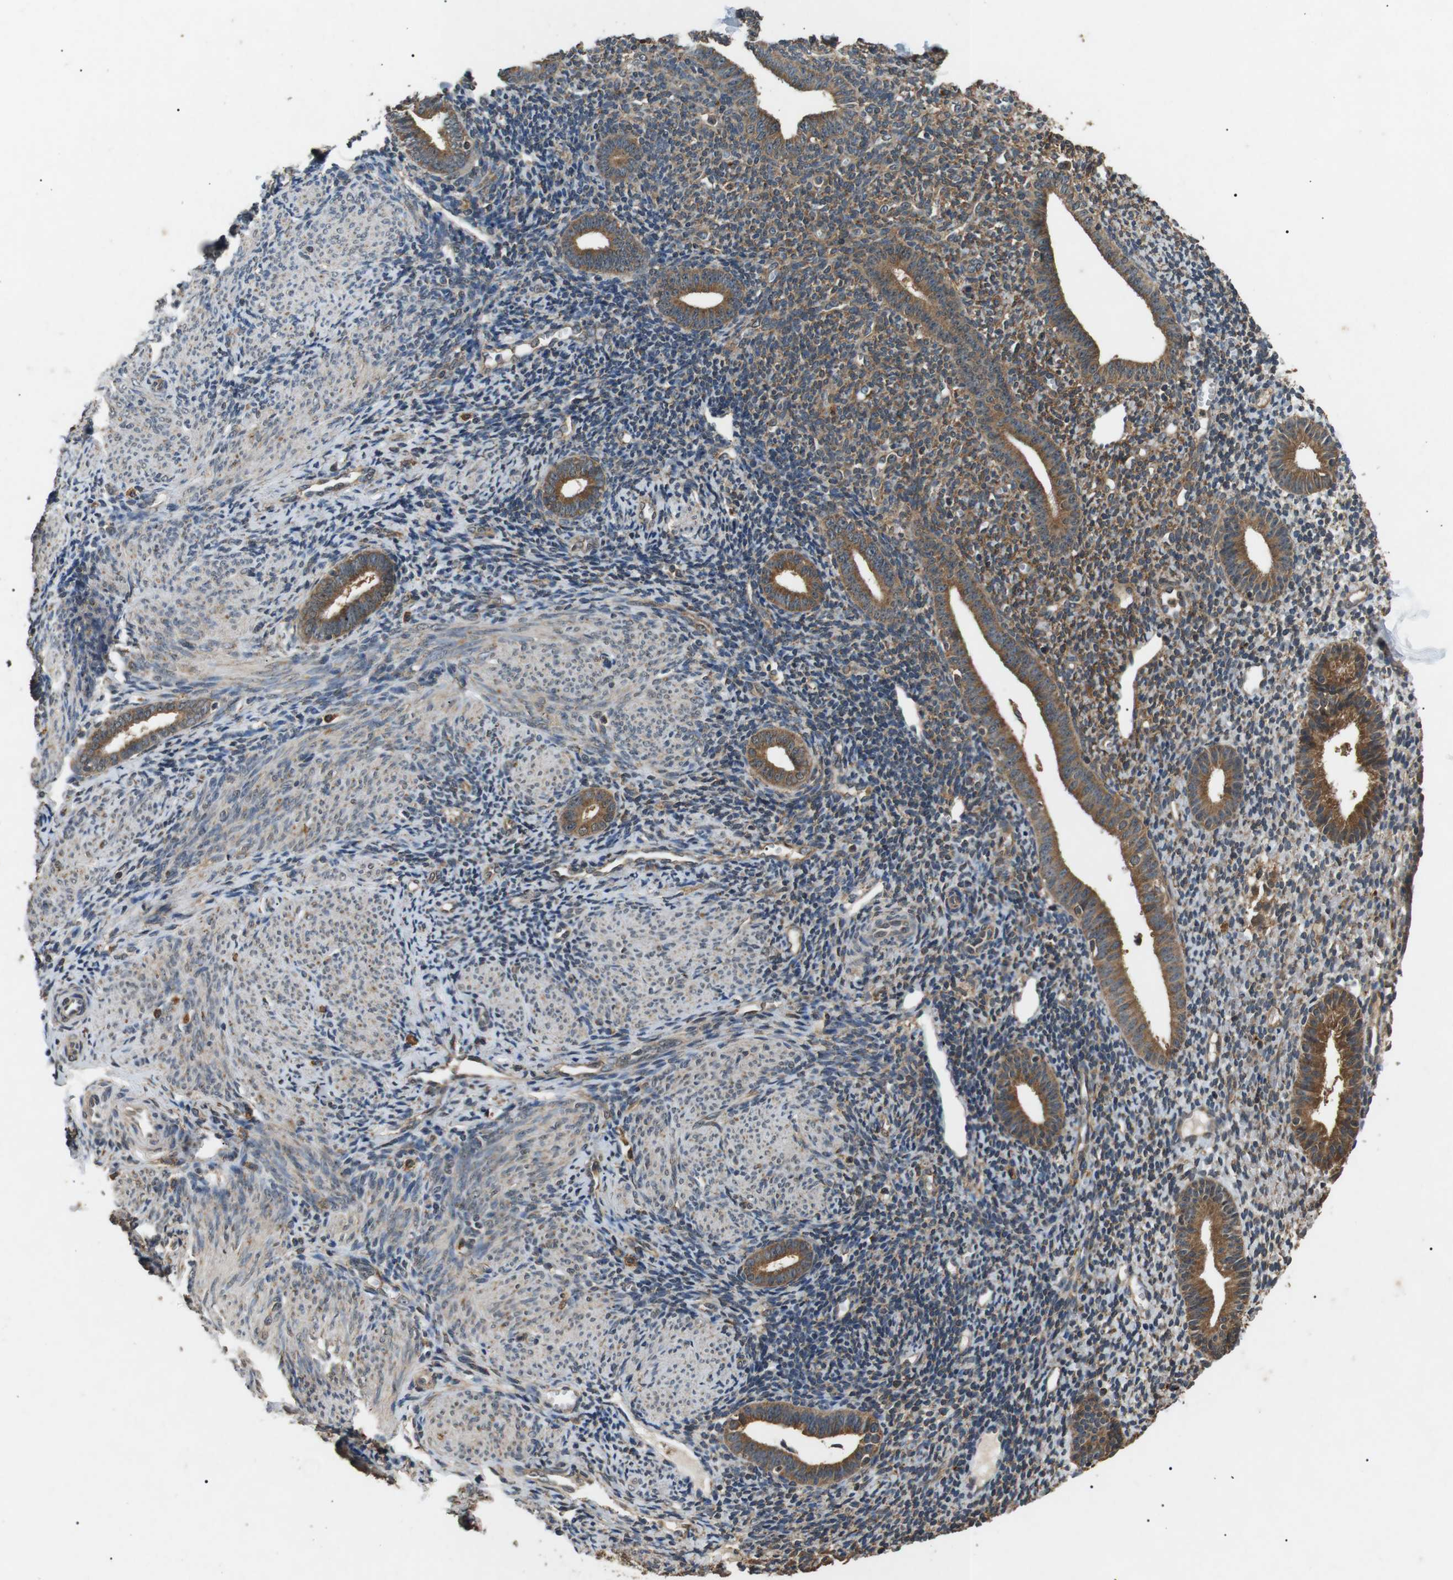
{"staining": {"intensity": "moderate", "quantity": "25%-75%", "location": "cytoplasmic/membranous"}, "tissue": "endometrium", "cell_type": "Cells in endometrial stroma", "image_type": "normal", "snomed": [{"axis": "morphology", "description": "Normal tissue, NOS"}, {"axis": "topography", "description": "Endometrium"}], "caption": "This micrograph shows immunohistochemistry staining of normal human endometrium, with medium moderate cytoplasmic/membranous staining in approximately 25%-75% of cells in endometrial stroma.", "gene": "TBC1D15", "patient": {"sex": "female", "age": 50}}